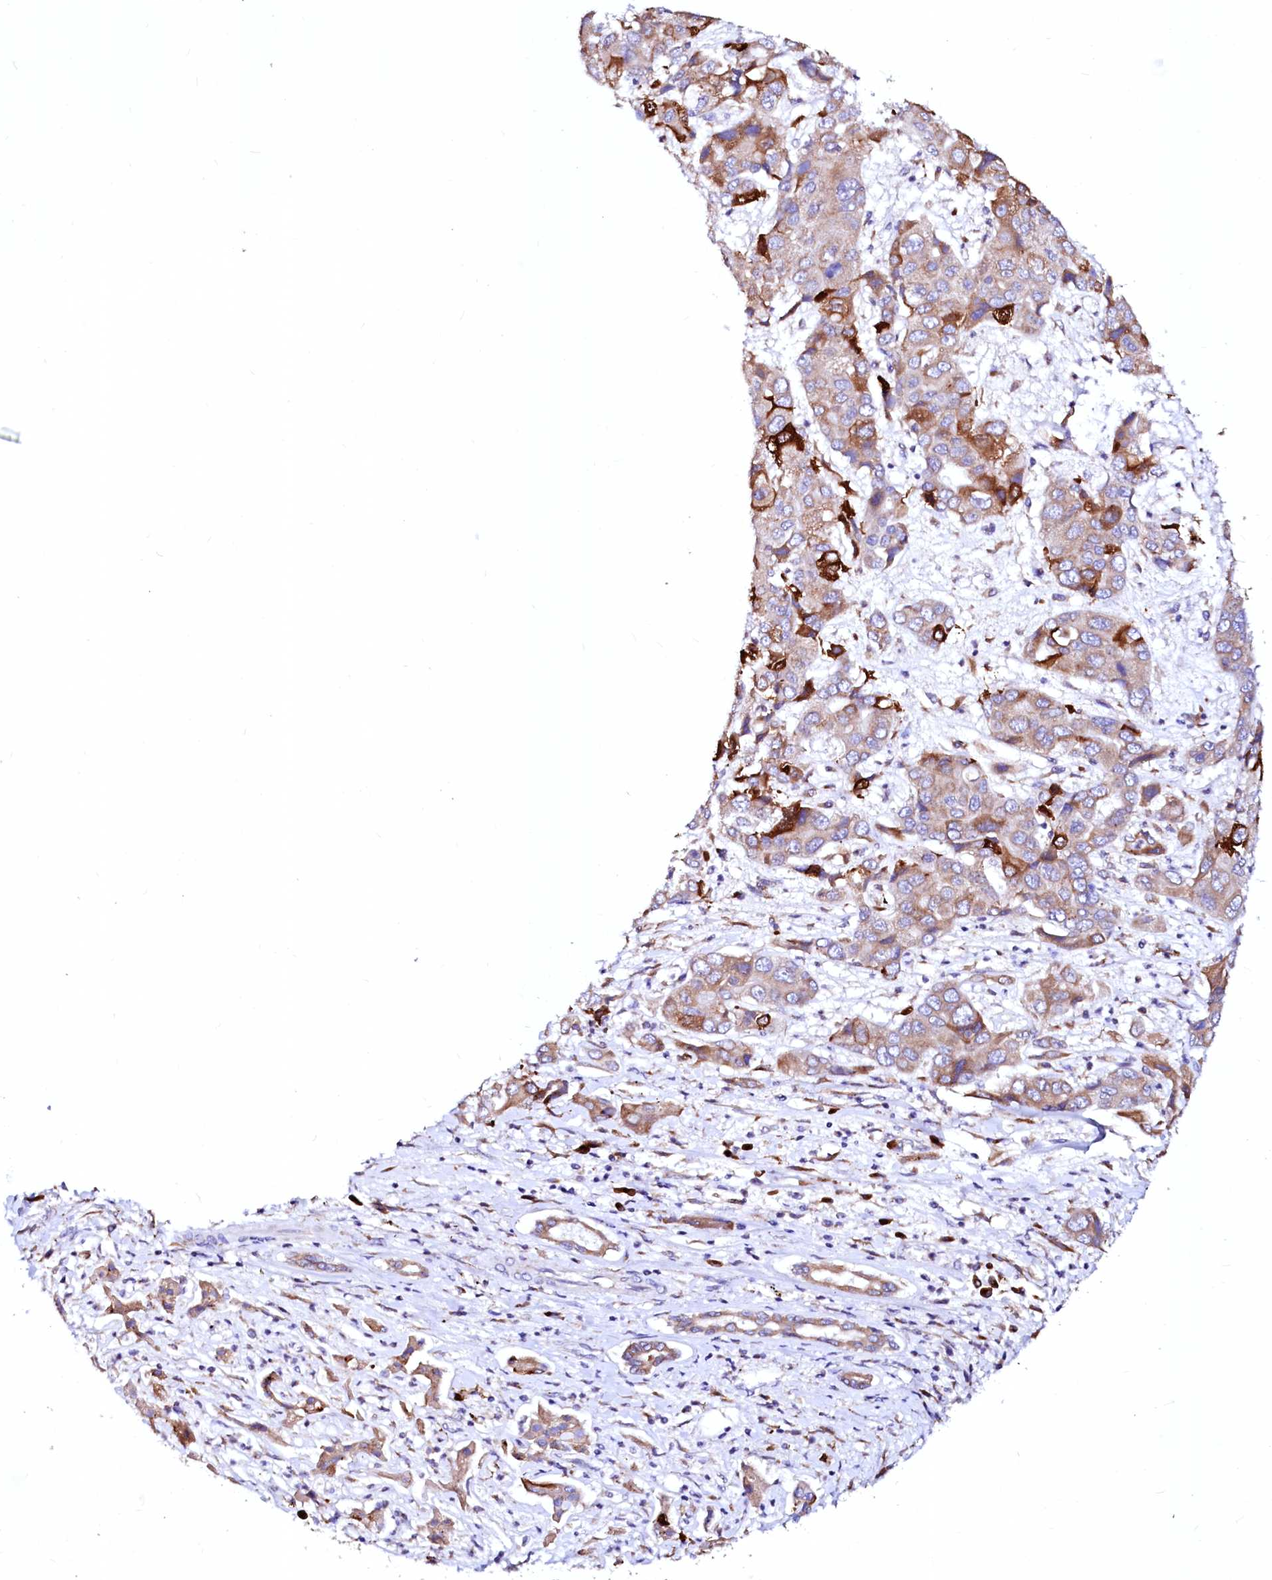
{"staining": {"intensity": "strong", "quantity": "25%-75%", "location": "cytoplasmic/membranous"}, "tissue": "liver cancer", "cell_type": "Tumor cells", "image_type": "cancer", "snomed": [{"axis": "morphology", "description": "Cholangiocarcinoma"}, {"axis": "topography", "description": "Liver"}], "caption": "Protein expression analysis of human liver cancer reveals strong cytoplasmic/membranous expression in approximately 25%-75% of tumor cells.", "gene": "LMAN1", "patient": {"sex": "male", "age": 67}}